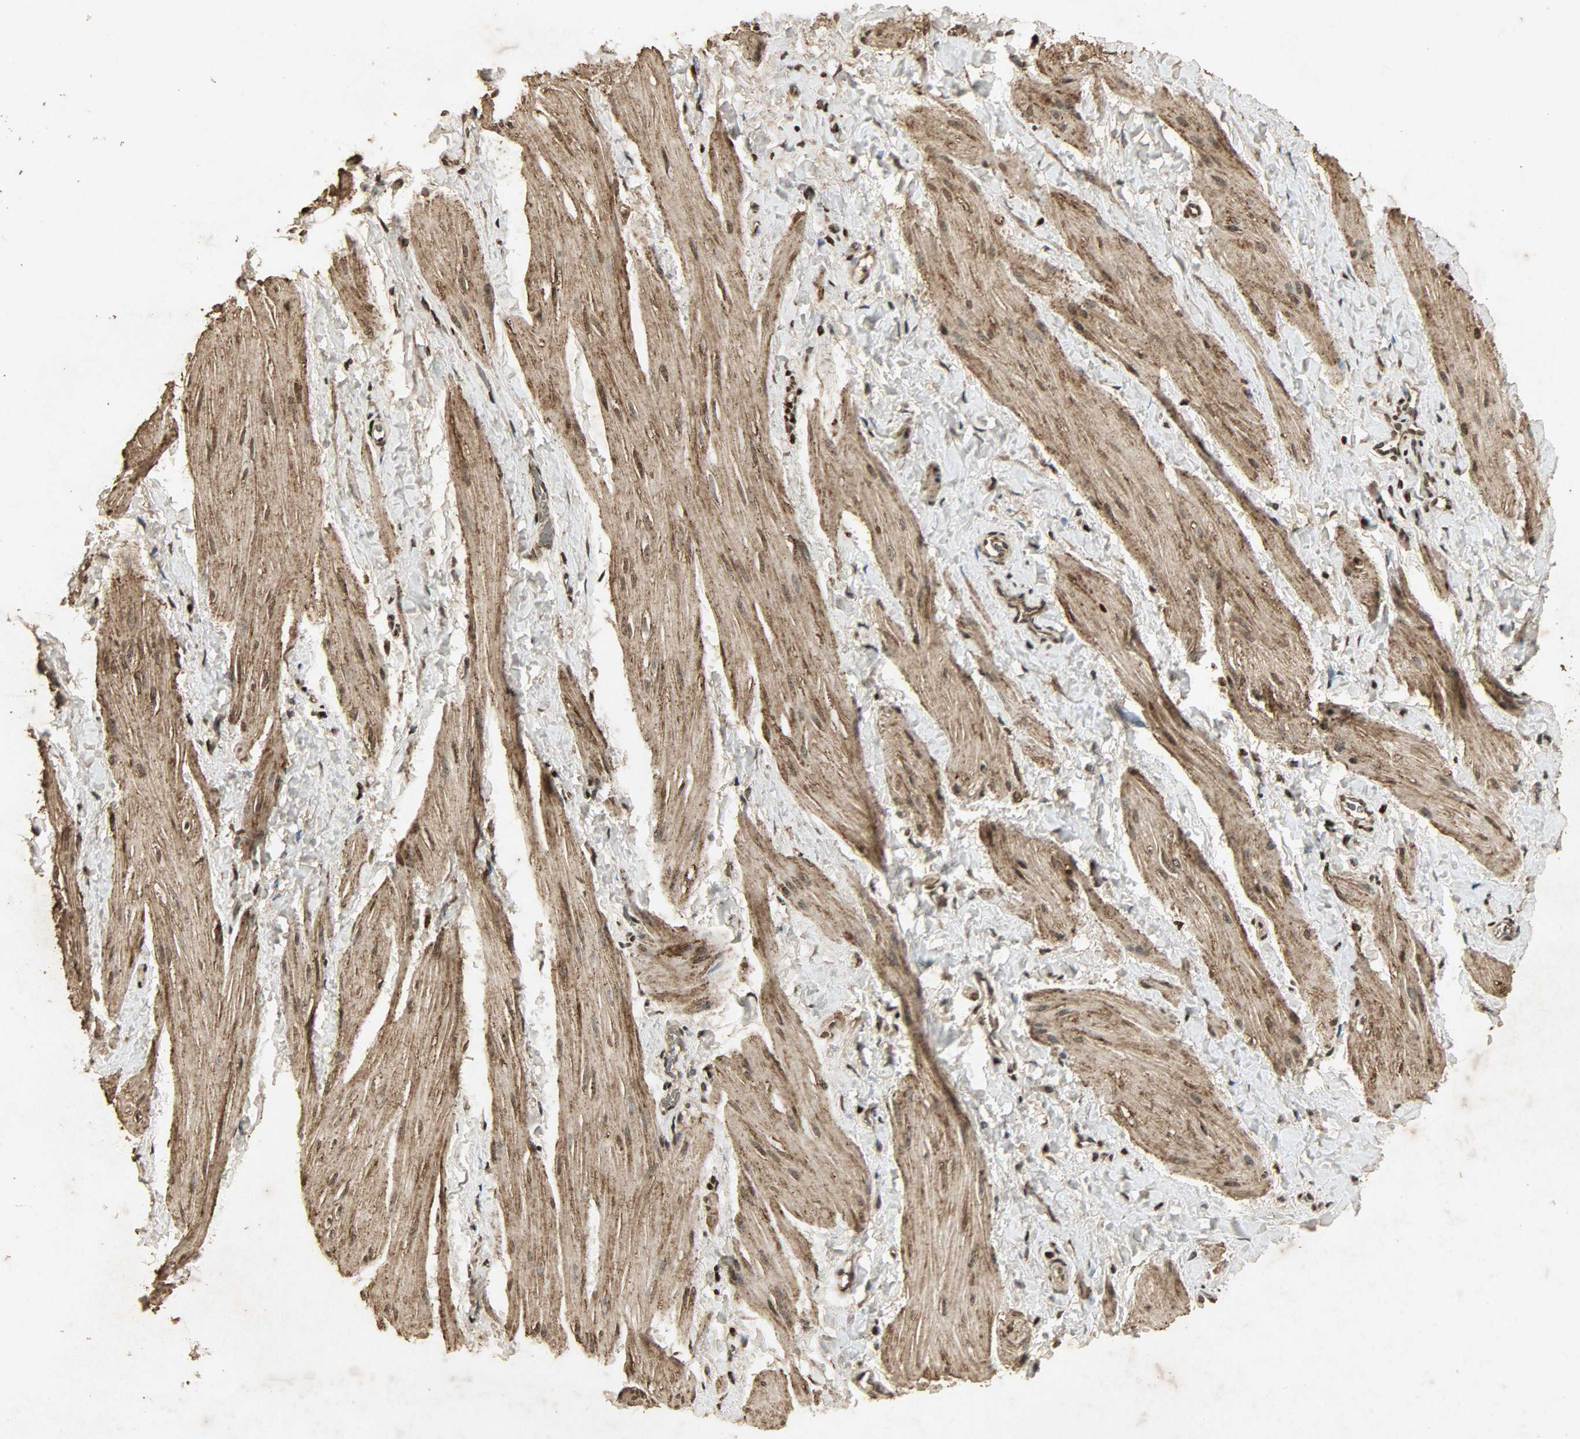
{"staining": {"intensity": "moderate", "quantity": ">75%", "location": "cytoplasmic/membranous,nuclear"}, "tissue": "smooth muscle", "cell_type": "Smooth muscle cells", "image_type": "normal", "snomed": [{"axis": "morphology", "description": "Normal tissue, NOS"}, {"axis": "topography", "description": "Smooth muscle"}], "caption": "This photomicrograph reveals IHC staining of unremarkable human smooth muscle, with medium moderate cytoplasmic/membranous,nuclear staining in about >75% of smooth muscle cells.", "gene": "PPP3R1", "patient": {"sex": "male", "age": 16}}